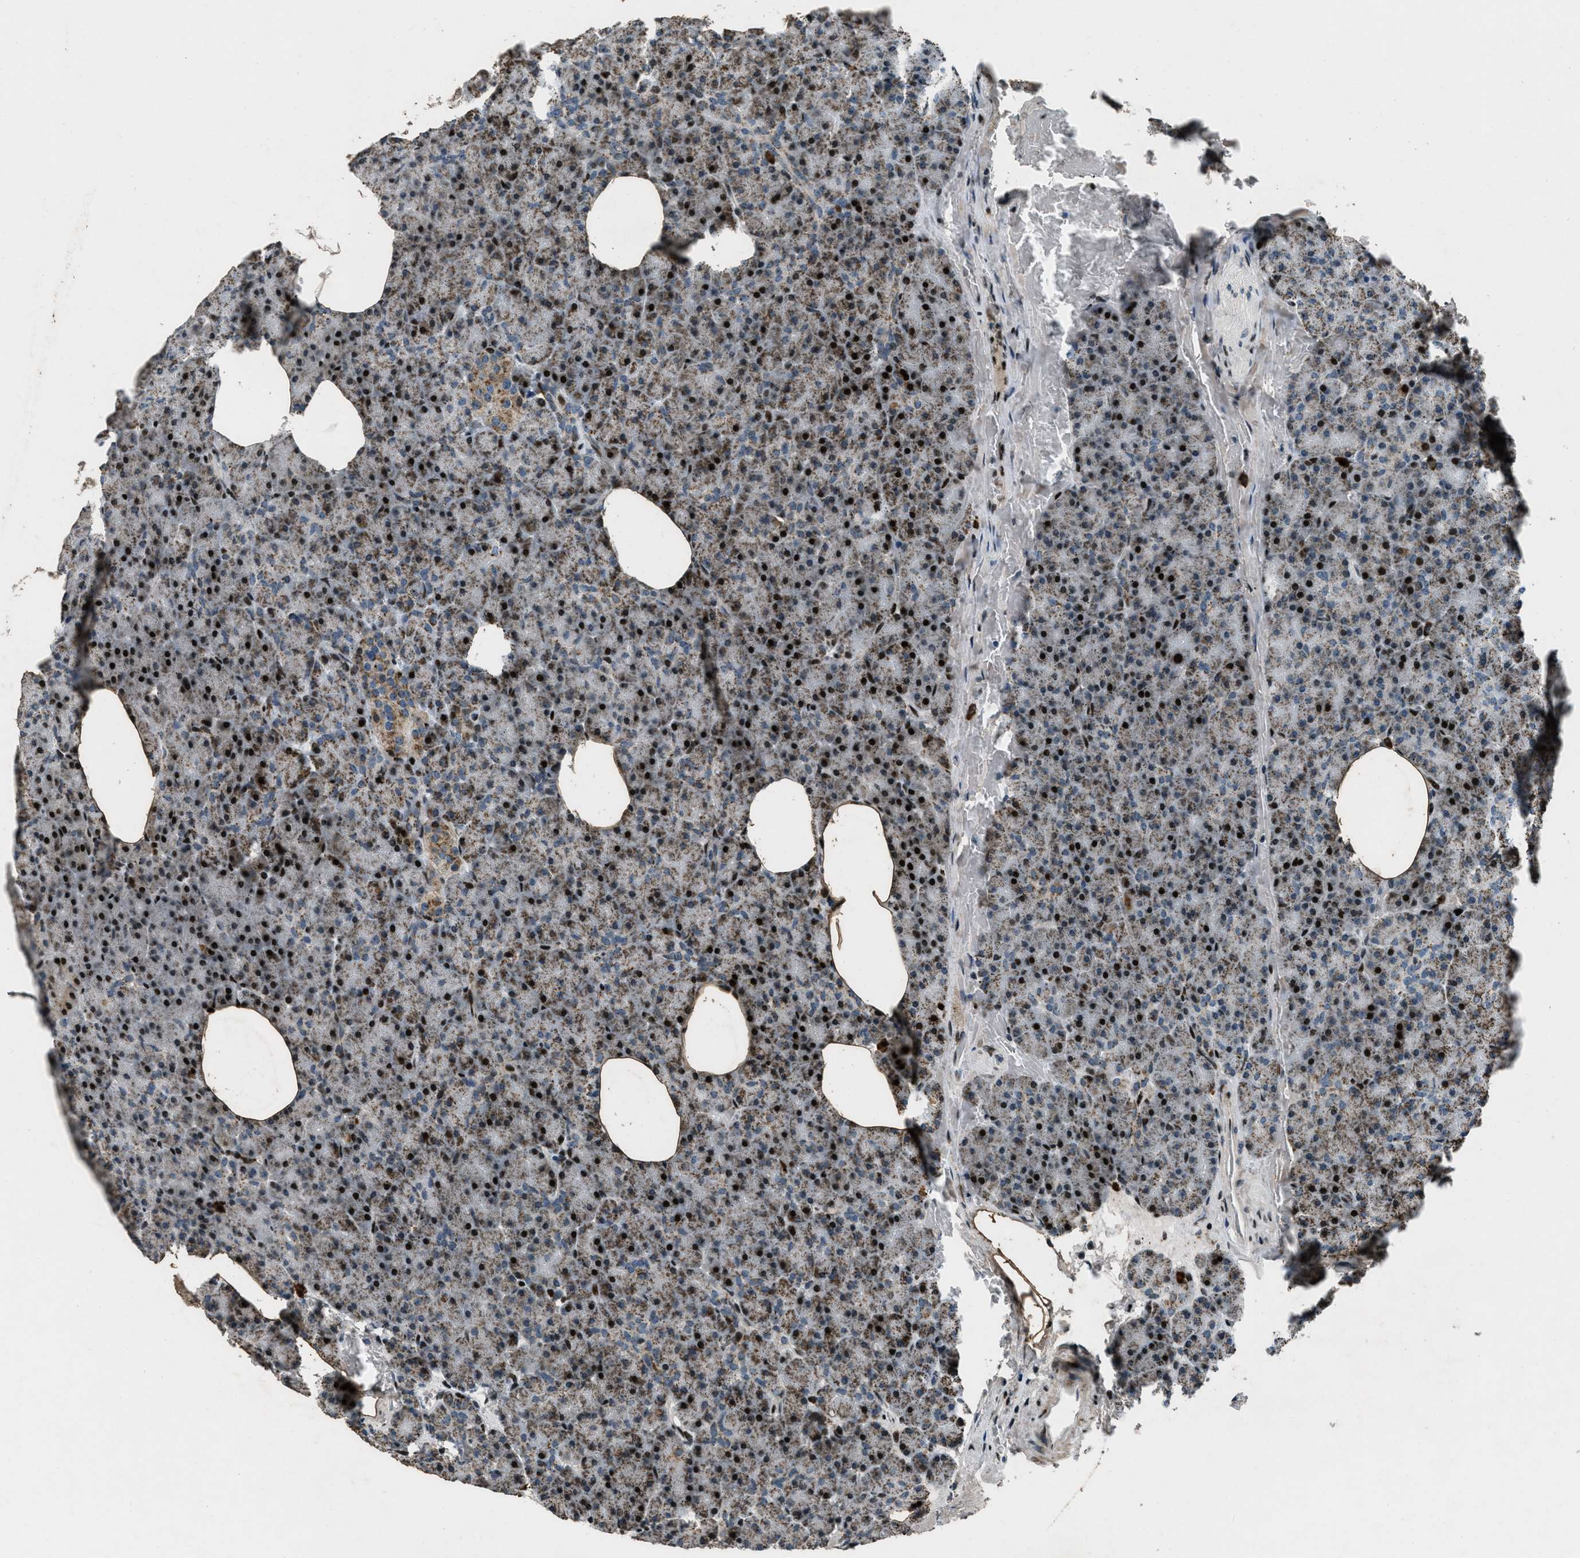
{"staining": {"intensity": "moderate", "quantity": ">75%", "location": "cytoplasmic/membranous,nuclear"}, "tissue": "pancreas", "cell_type": "Exocrine glandular cells", "image_type": "normal", "snomed": [{"axis": "morphology", "description": "Normal tissue, NOS"}, {"axis": "topography", "description": "Pancreas"}], "caption": "IHC (DAB) staining of benign pancreas displays moderate cytoplasmic/membranous,nuclear protein expression in about >75% of exocrine glandular cells. (Brightfield microscopy of DAB IHC at high magnification).", "gene": "GPC6", "patient": {"sex": "female", "age": 35}}